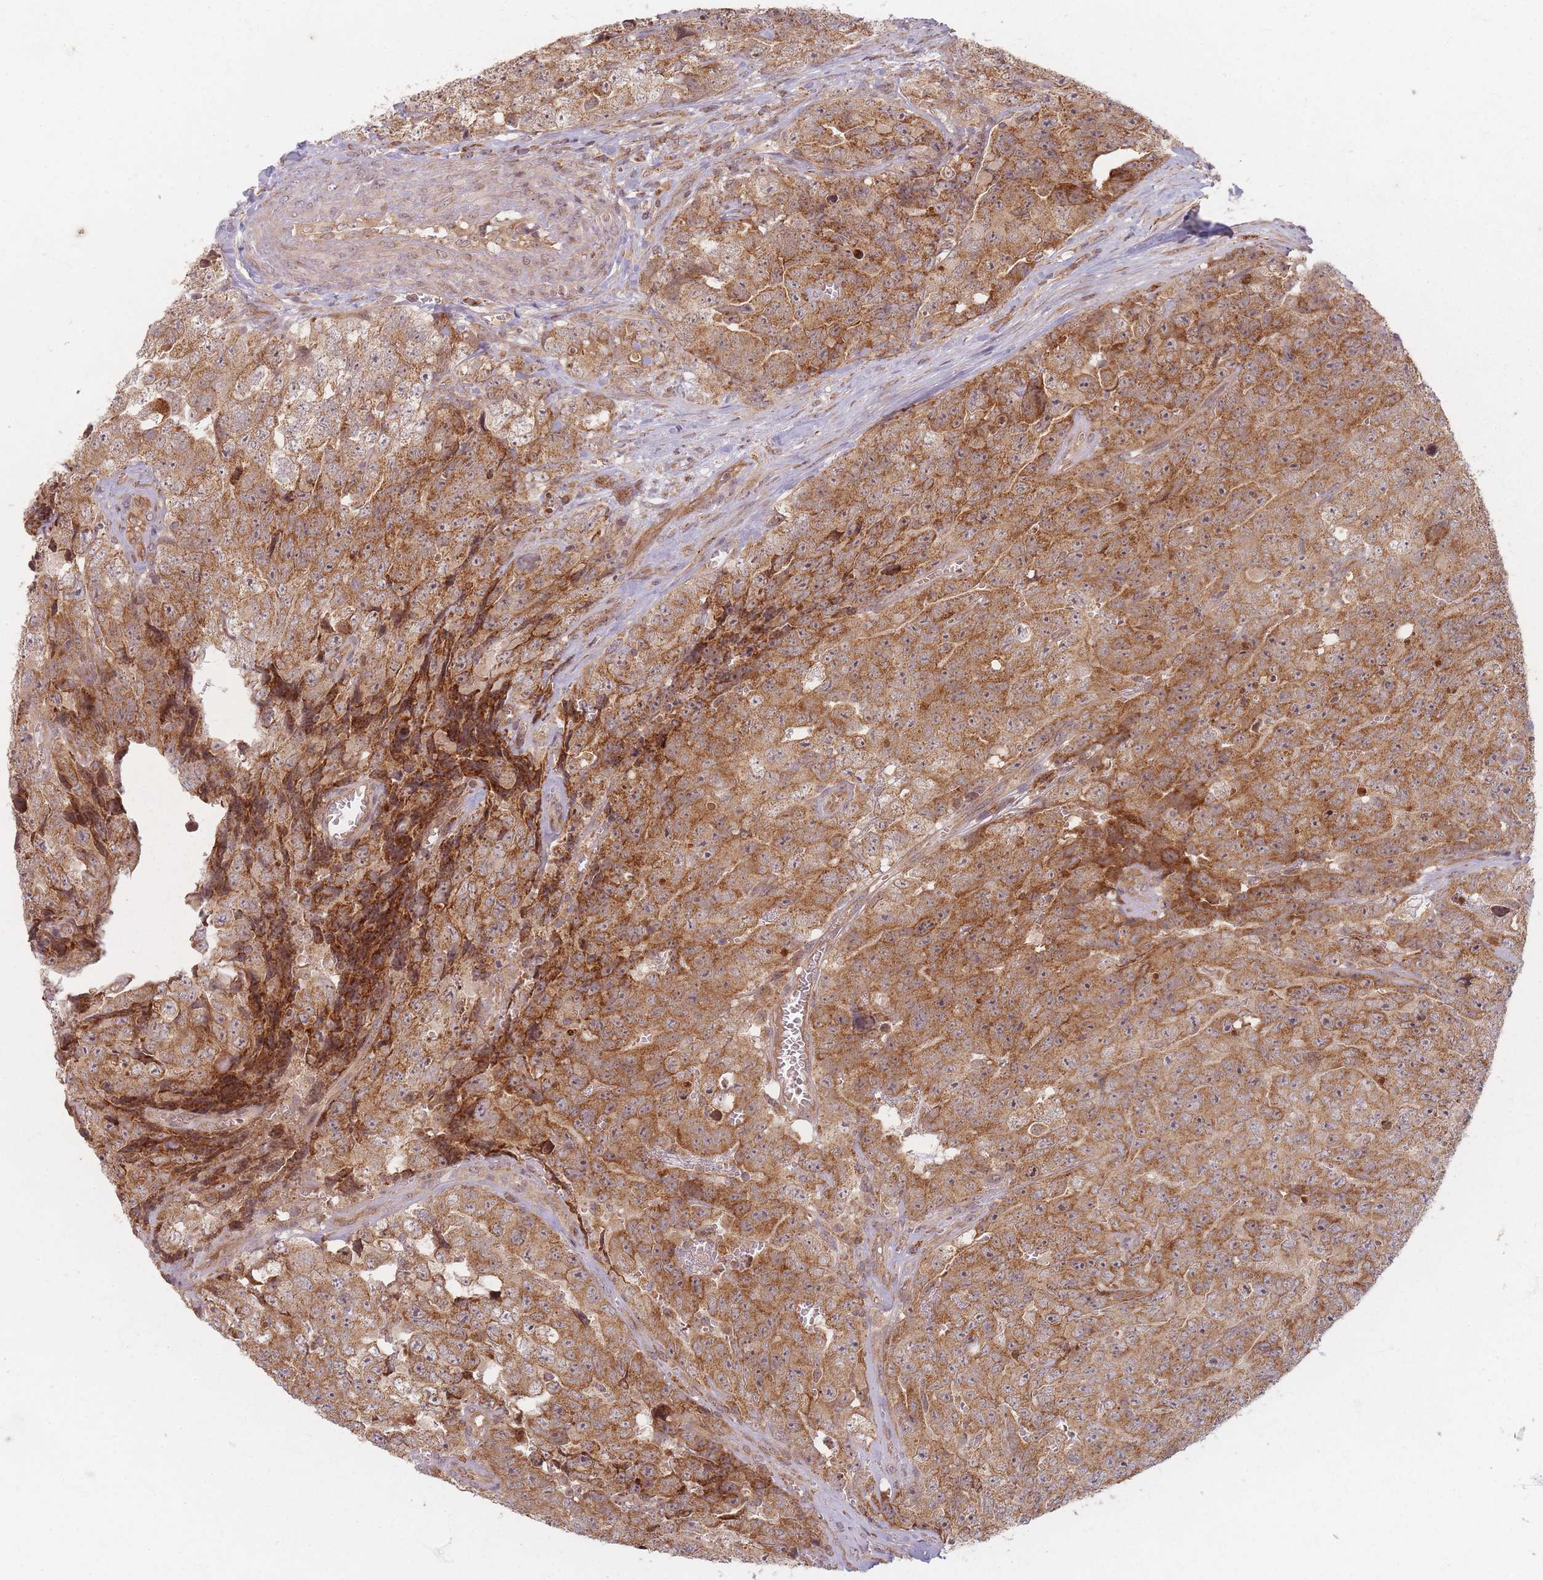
{"staining": {"intensity": "moderate", "quantity": ">75%", "location": "cytoplasmic/membranous"}, "tissue": "testis cancer", "cell_type": "Tumor cells", "image_type": "cancer", "snomed": [{"axis": "morphology", "description": "Seminoma, NOS"}, {"axis": "morphology", "description": "Teratoma, malignant, NOS"}, {"axis": "topography", "description": "Testis"}], "caption": "Immunohistochemical staining of human seminoma (testis) exhibits medium levels of moderate cytoplasmic/membranous protein expression in approximately >75% of tumor cells. The staining was performed using DAB to visualize the protein expression in brown, while the nuclei were stained in blue with hematoxylin (Magnification: 20x).", "gene": "RADX", "patient": {"sex": "male", "age": 34}}